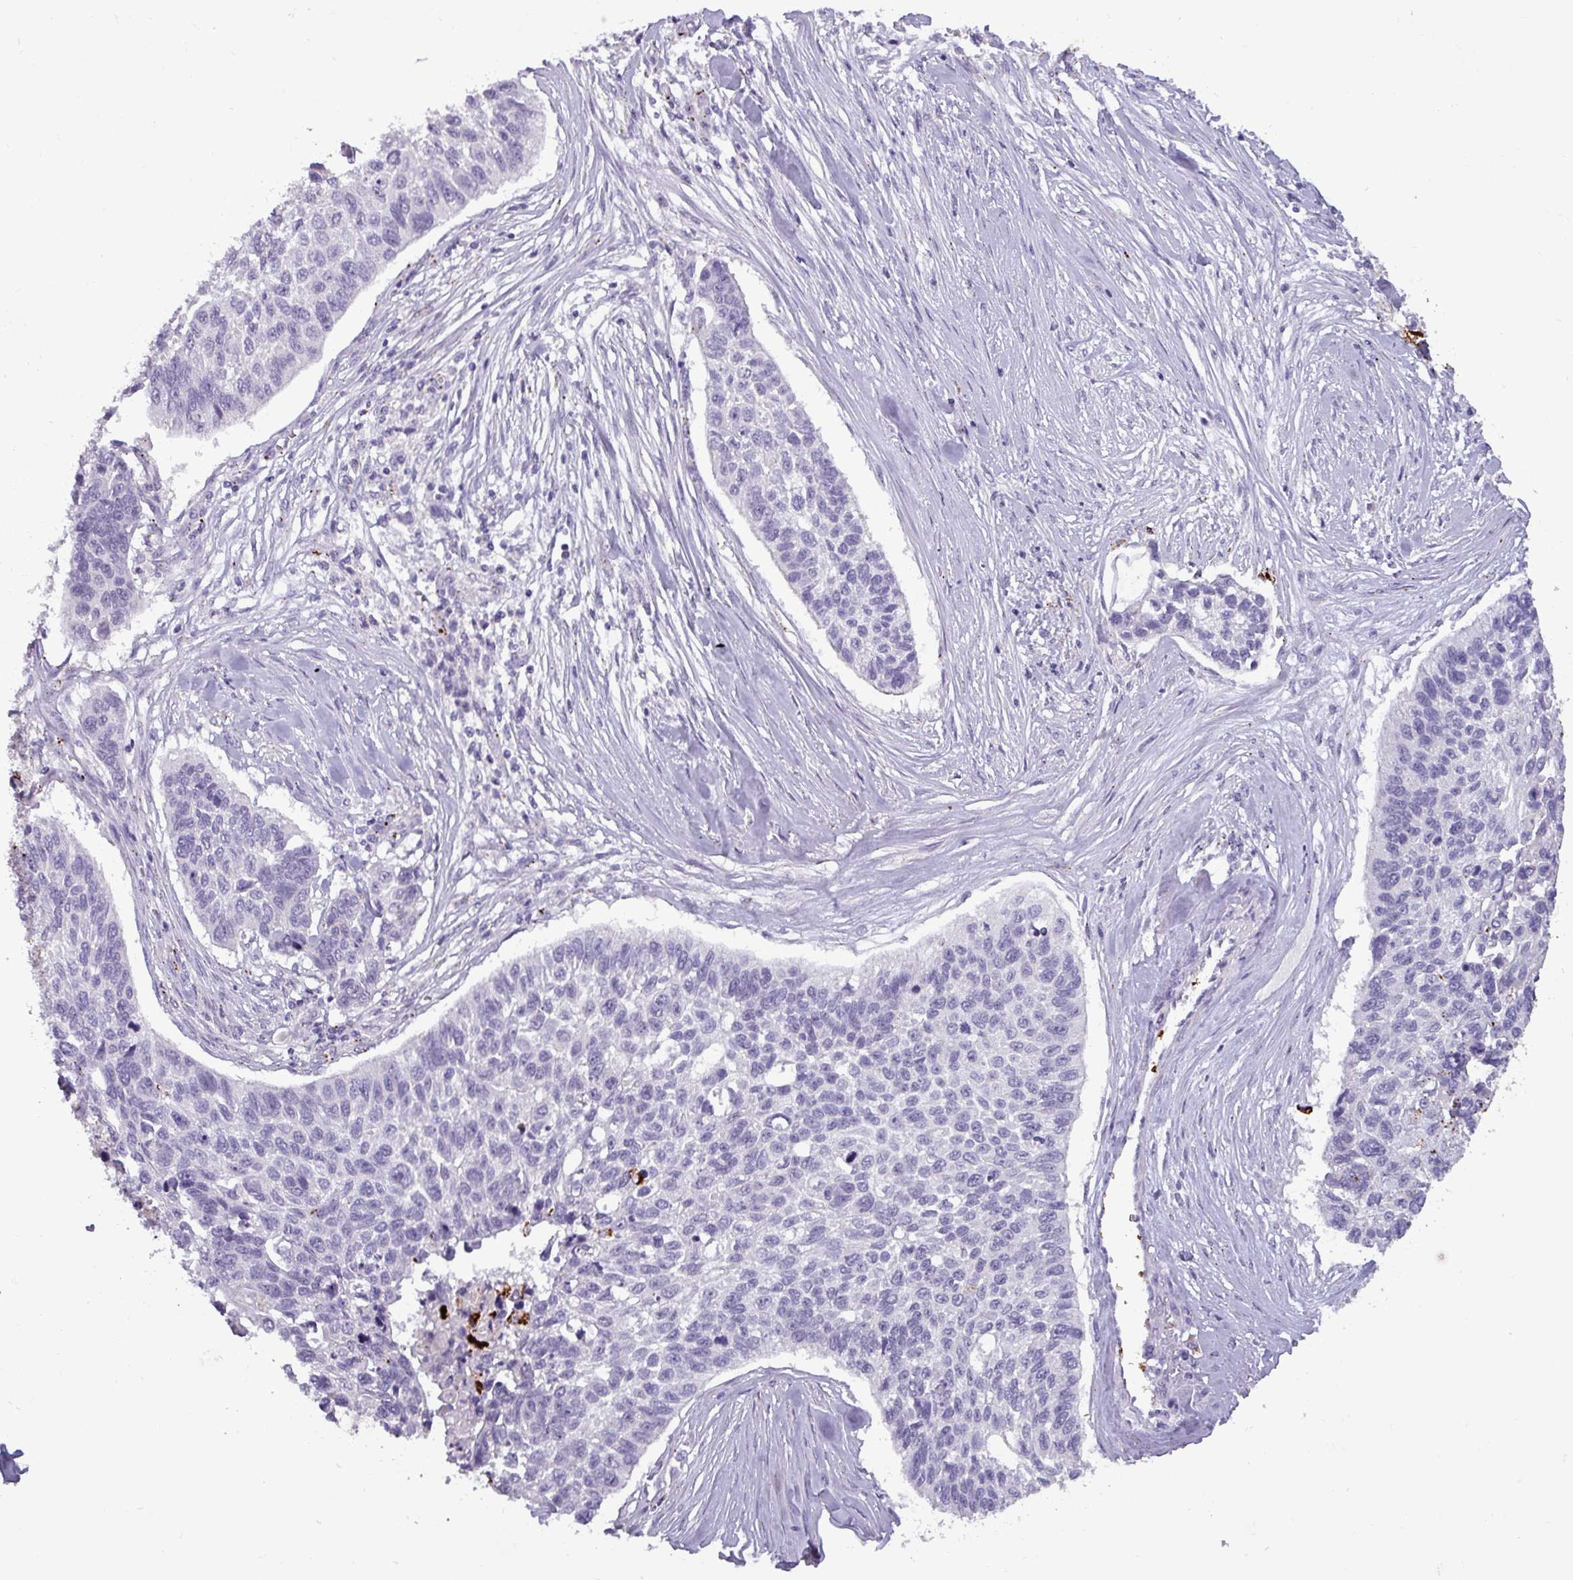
{"staining": {"intensity": "negative", "quantity": "none", "location": "none"}, "tissue": "lung cancer", "cell_type": "Tumor cells", "image_type": "cancer", "snomed": [{"axis": "morphology", "description": "Squamous cell carcinoma, NOS"}, {"axis": "topography", "description": "Lung"}], "caption": "Human lung squamous cell carcinoma stained for a protein using immunohistochemistry (IHC) exhibits no positivity in tumor cells.", "gene": "PLIN2", "patient": {"sex": "male", "age": 62}}